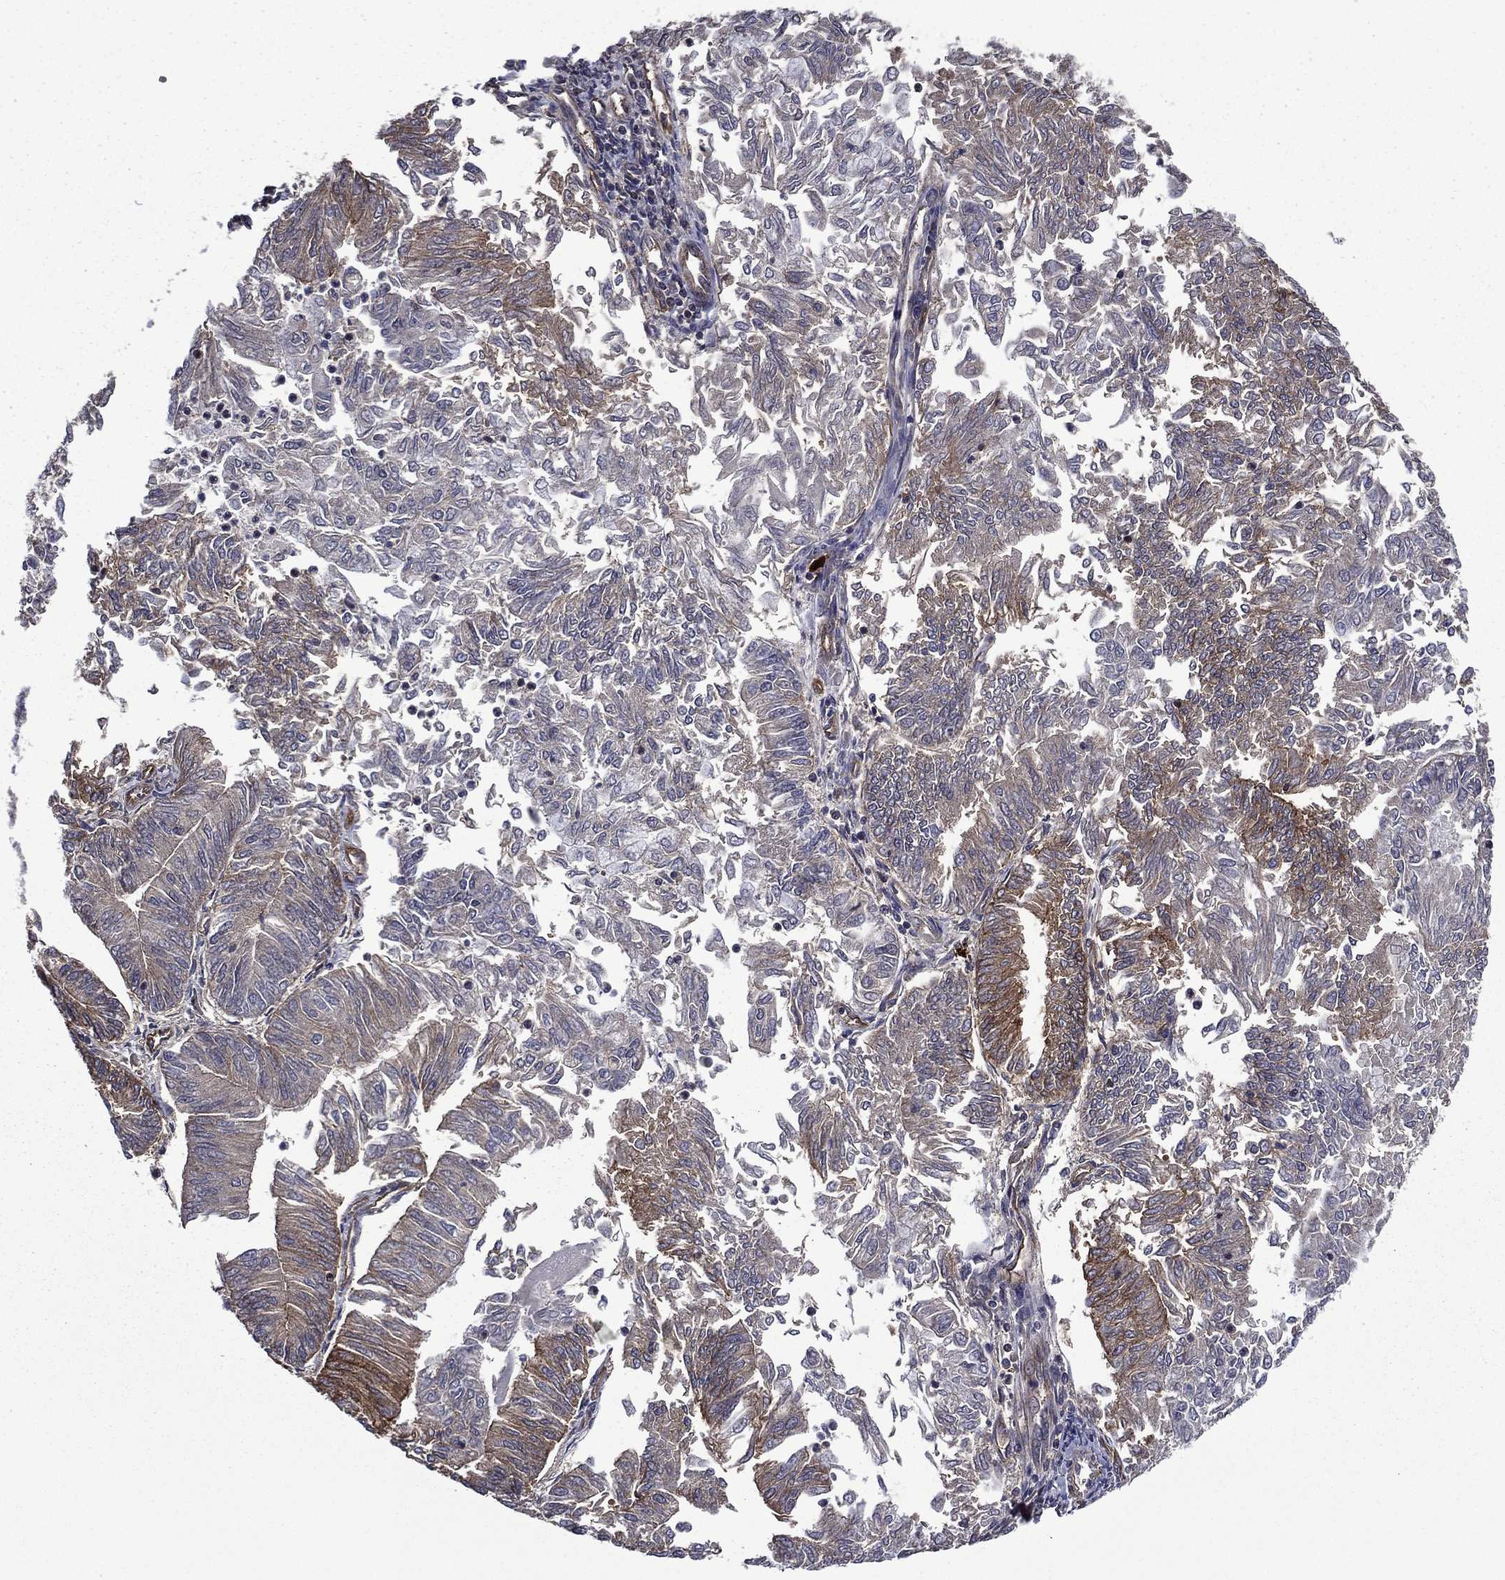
{"staining": {"intensity": "moderate", "quantity": "<25%", "location": "cytoplasmic/membranous"}, "tissue": "endometrial cancer", "cell_type": "Tumor cells", "image_type": "cancer", "snomed": [{"axis": "morphology", "description": "Adenocarcinoma, NOS"}, {"axis": "topography", "description": "Endometrium"}], "caption": "Moderate cytoplasmic/membranous protein expression is seen in approximately <25% of tumor cells in endometrial cancer (adenocarcinoma).", "gene": "PLPP3", "patient": {"sex": "female", "age": 59}}